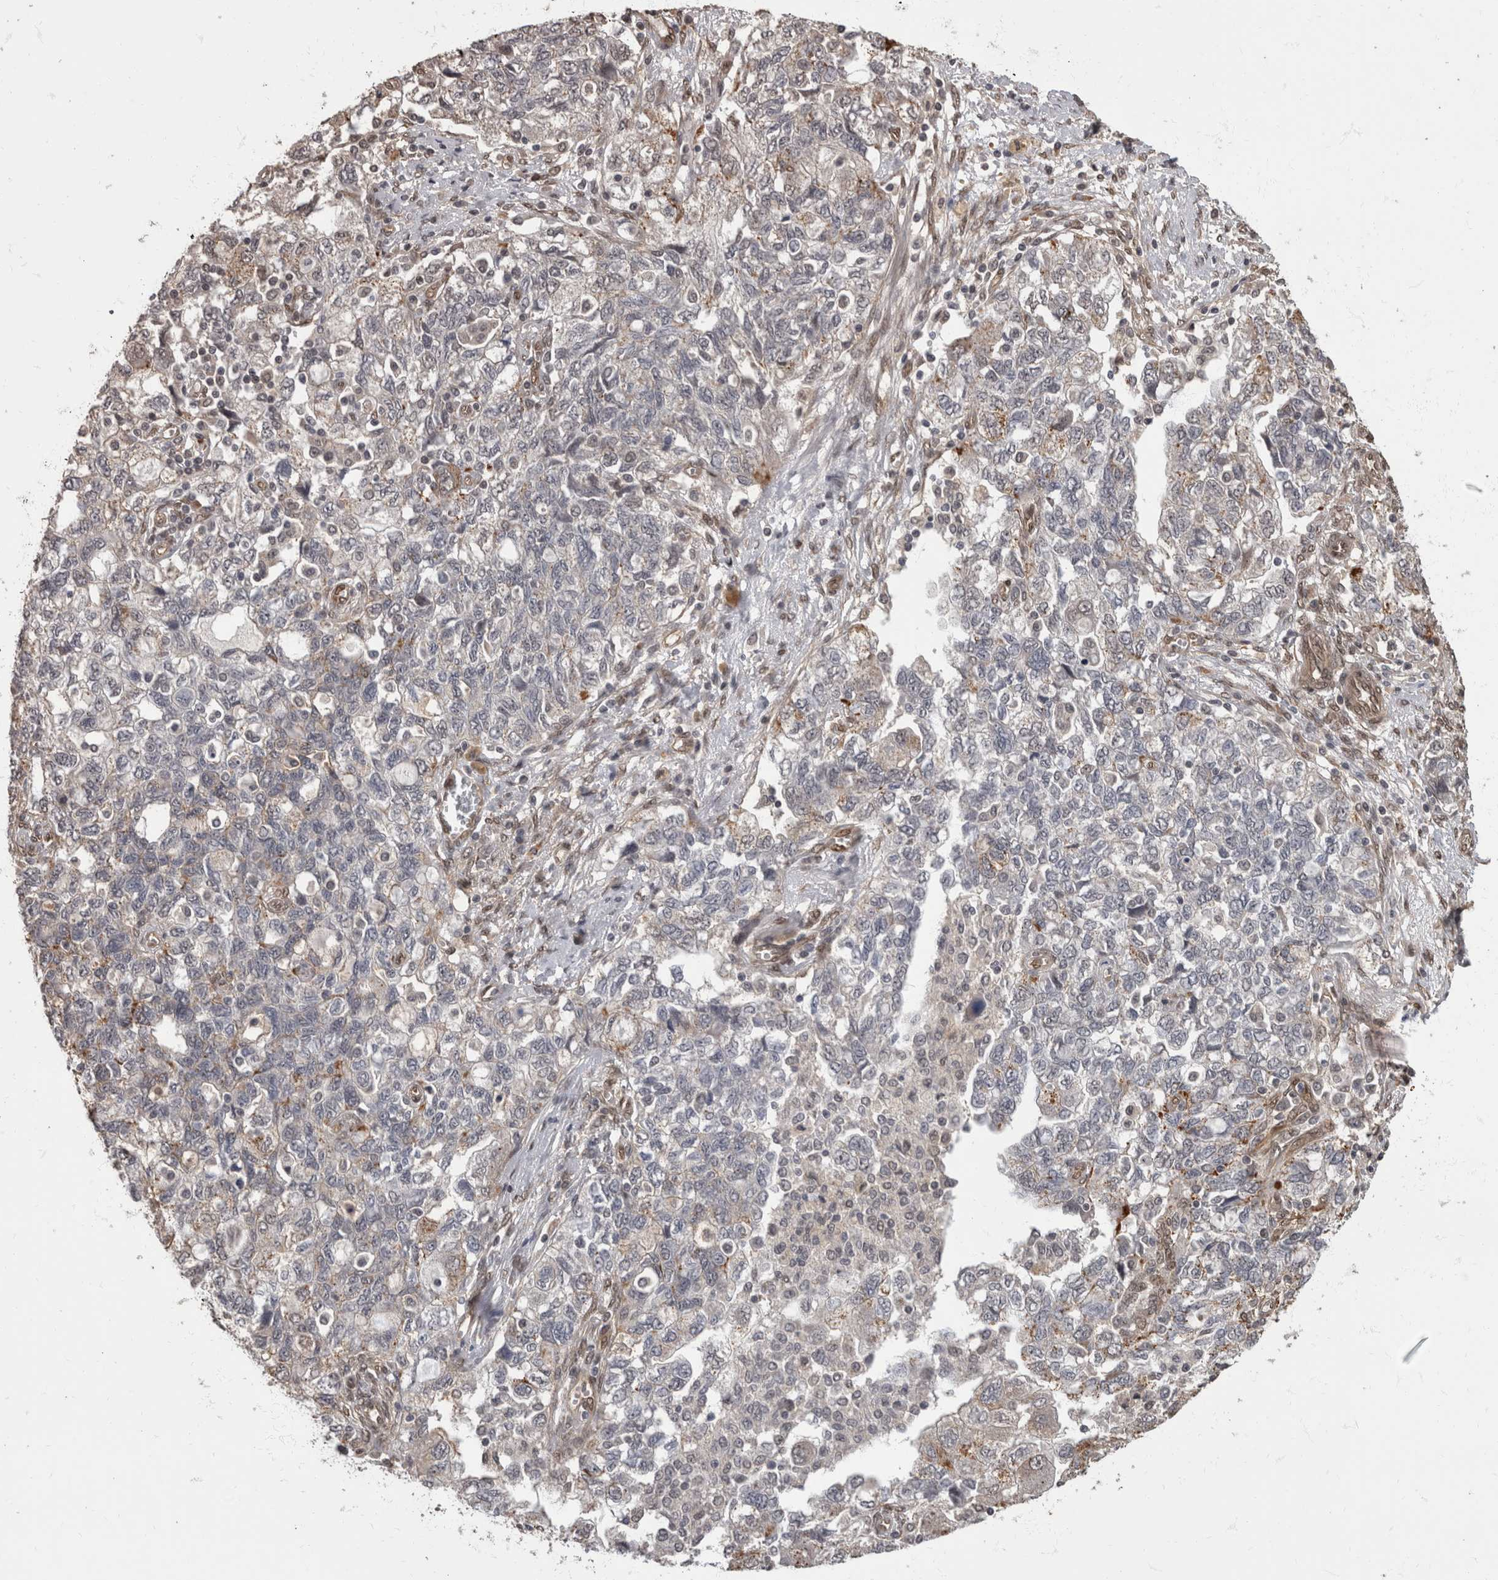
{"staining": {"intensity": "negative", "quantity": "none", "location": "none"}, "tissue": "ovarian cancer", "cell_type": "Tumor cells", "image_type": "cancer", "snomed": [{"axis": "morphology", "description": "Carcinoma, NOS"}, {"axis": "morphology", "description": "Cystadenocarcinoma, serous, NOS"}, {"axis": "topography", "description": "Ovary"}], "caption": "This is an immunohistochemistry (IHC) micrograph of human ovarian cancer (carcinoma). There is no staining in tumor cells.", "gene": "AKT3", "patient": {"sex": "female", "age": 69}}